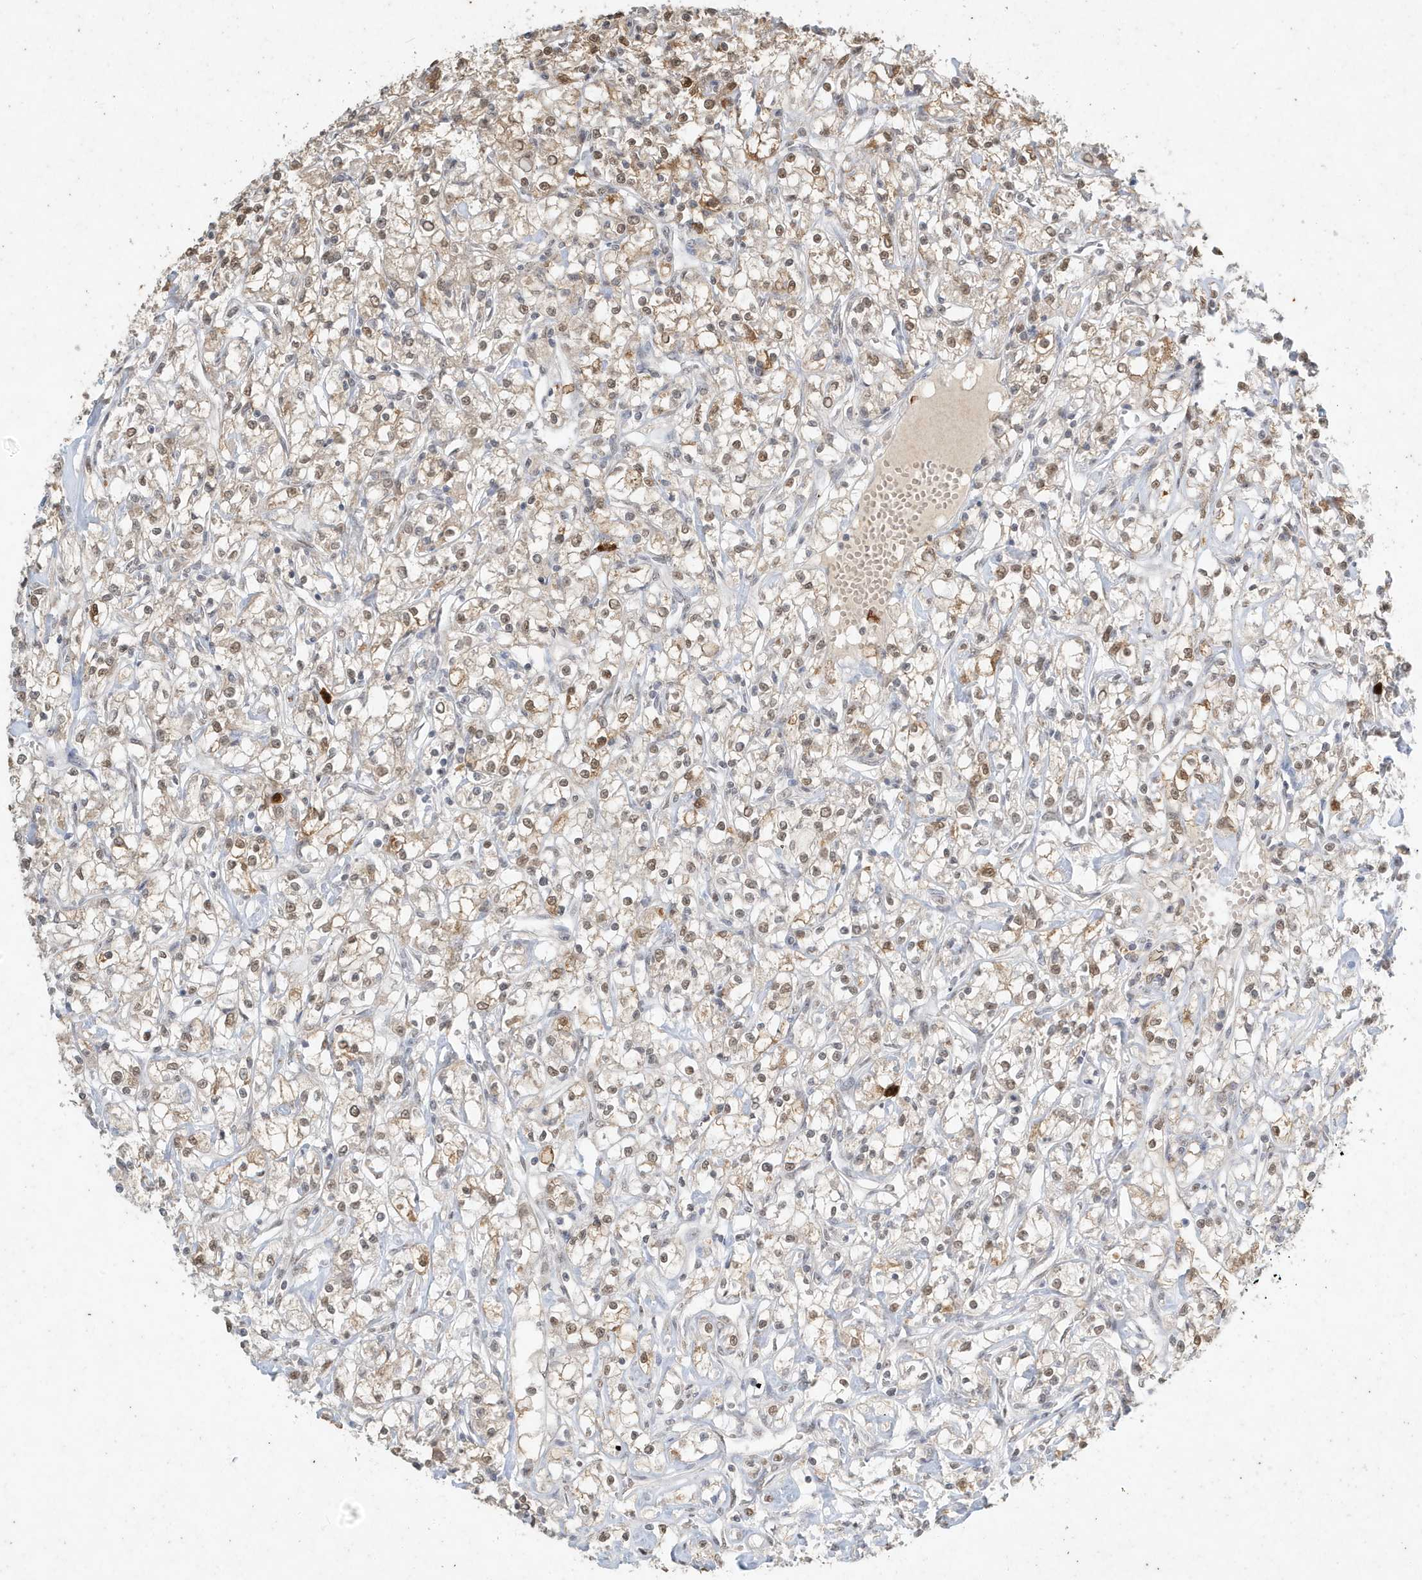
{"staining": {"intensity": "moderate", "quantity": "25%-75%", "location": "cytoplasmic/membranous,nuclear"}, "tissue": "renal cancer", "cell_type": "Tumor cells", "image_type": "cancer", "snomed": [{"axis": "morphology", "description": "Adenocarcinoma, NOS"}, {"axis": "topography", "description": "Kidney"}], "caption": "A micrograph showing moderate cytoplasmic/membranous and nuclear staining in about 25%-75% of tumor cells in adenocarcinoma (renal), as visualized by brown immunohistochemical staining.", "gene": "DEFA1", "patient": {"sex": "female", "age": 59}}